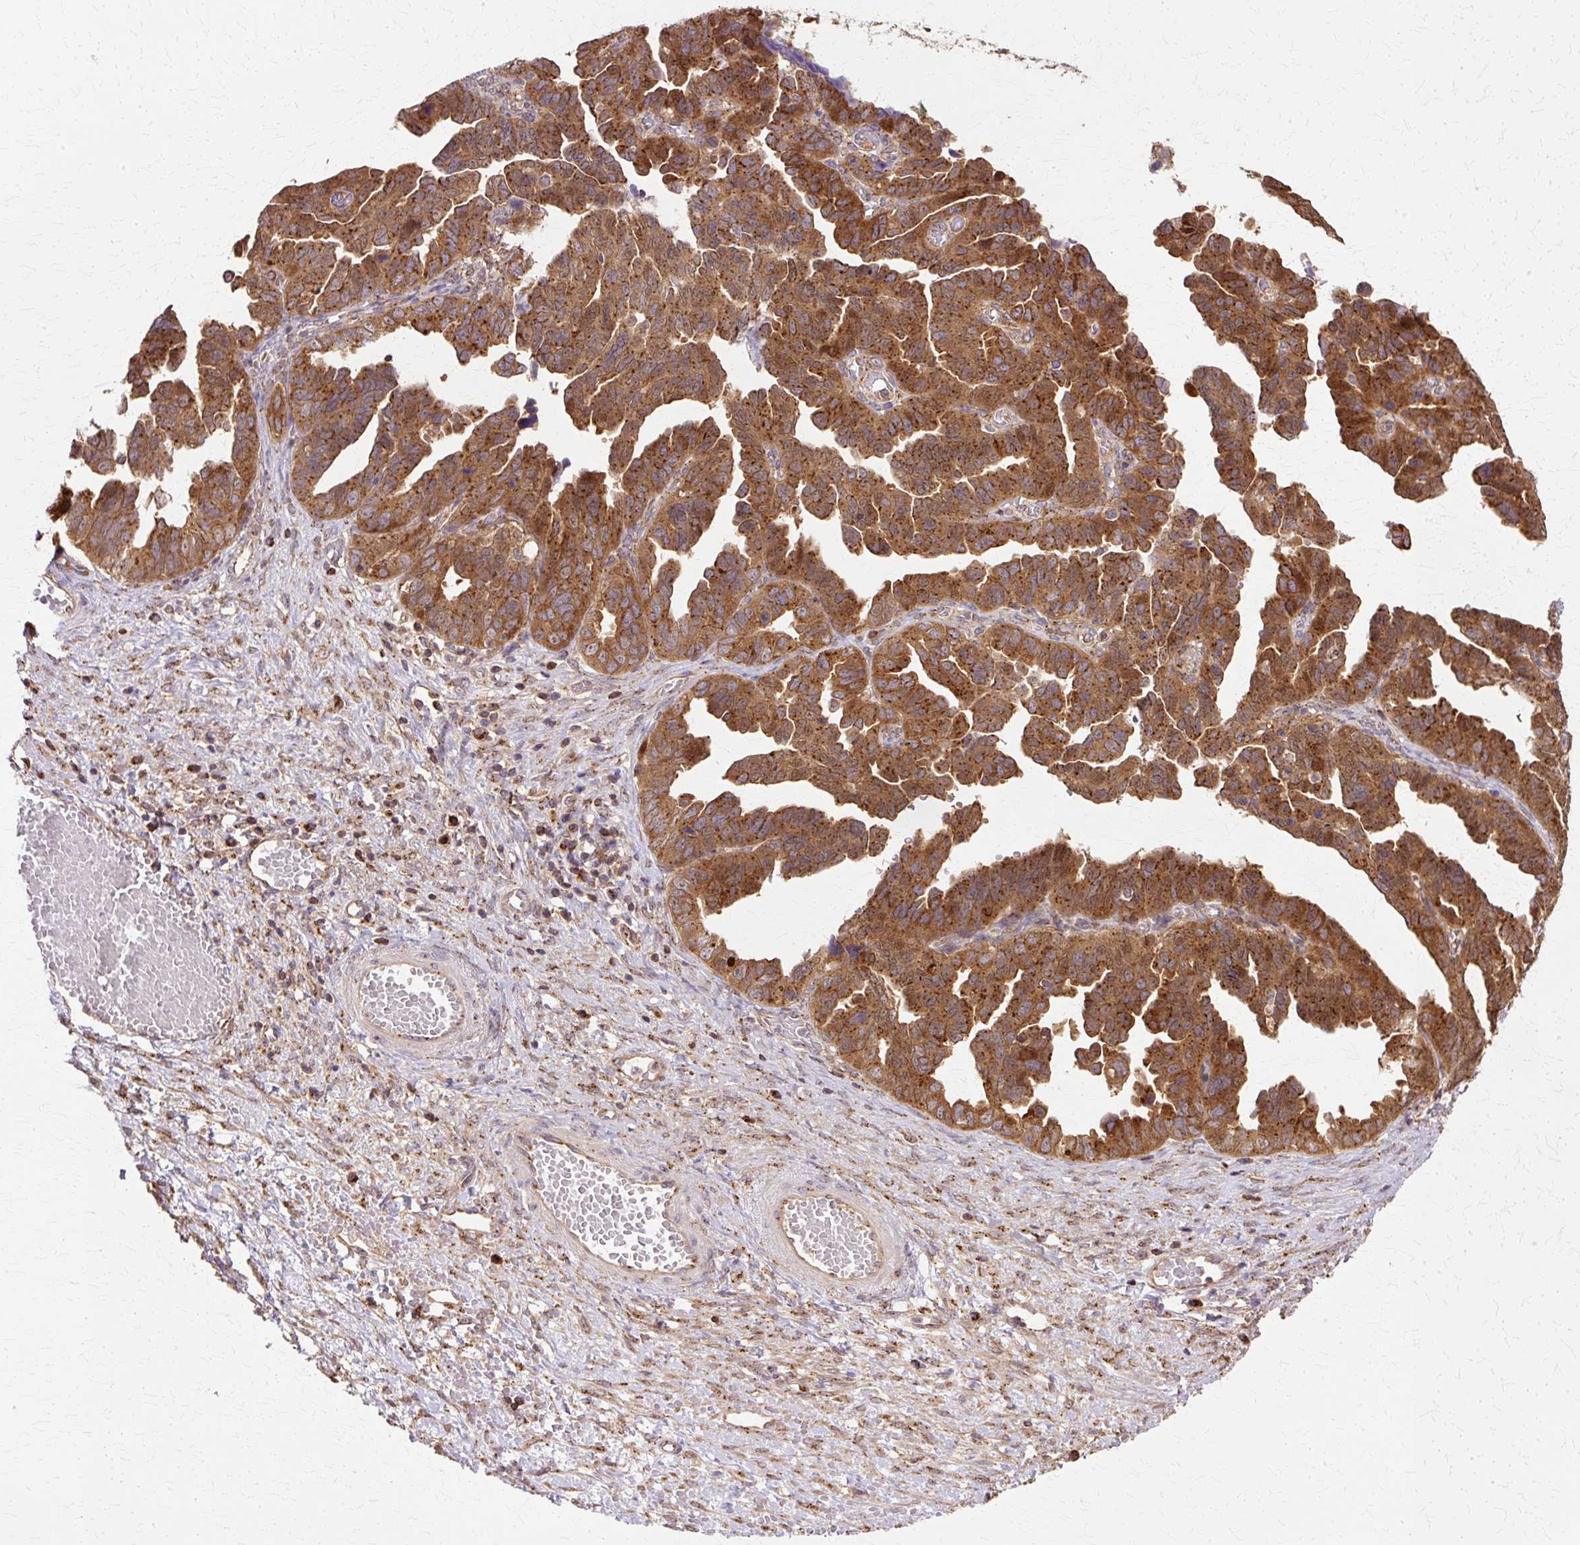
{"staining": {"intensity": "strong", "quantity": ">75%", "location": "cytoplasmic/membranous"}, "tissue": "ovarian cancer", "cell_type": "Tumor cells", "image_type": "cancer", "snomed": [{"axis": "morphology", "description": "Cystadenocarcinoma, serous, NOS"}, {"axis": "topography", "description": "Ovary"}], "caption": "High-power microscopy captured an immunohistochemistry (IHC) histopathology image of ovarian serous cystadenocarcinoma, revealing strong cytoplasmic/membranous staining in approximately >75% of tumor cells.", "gene": "COPB1", "patient": {"sex": "female", "age": 64}}